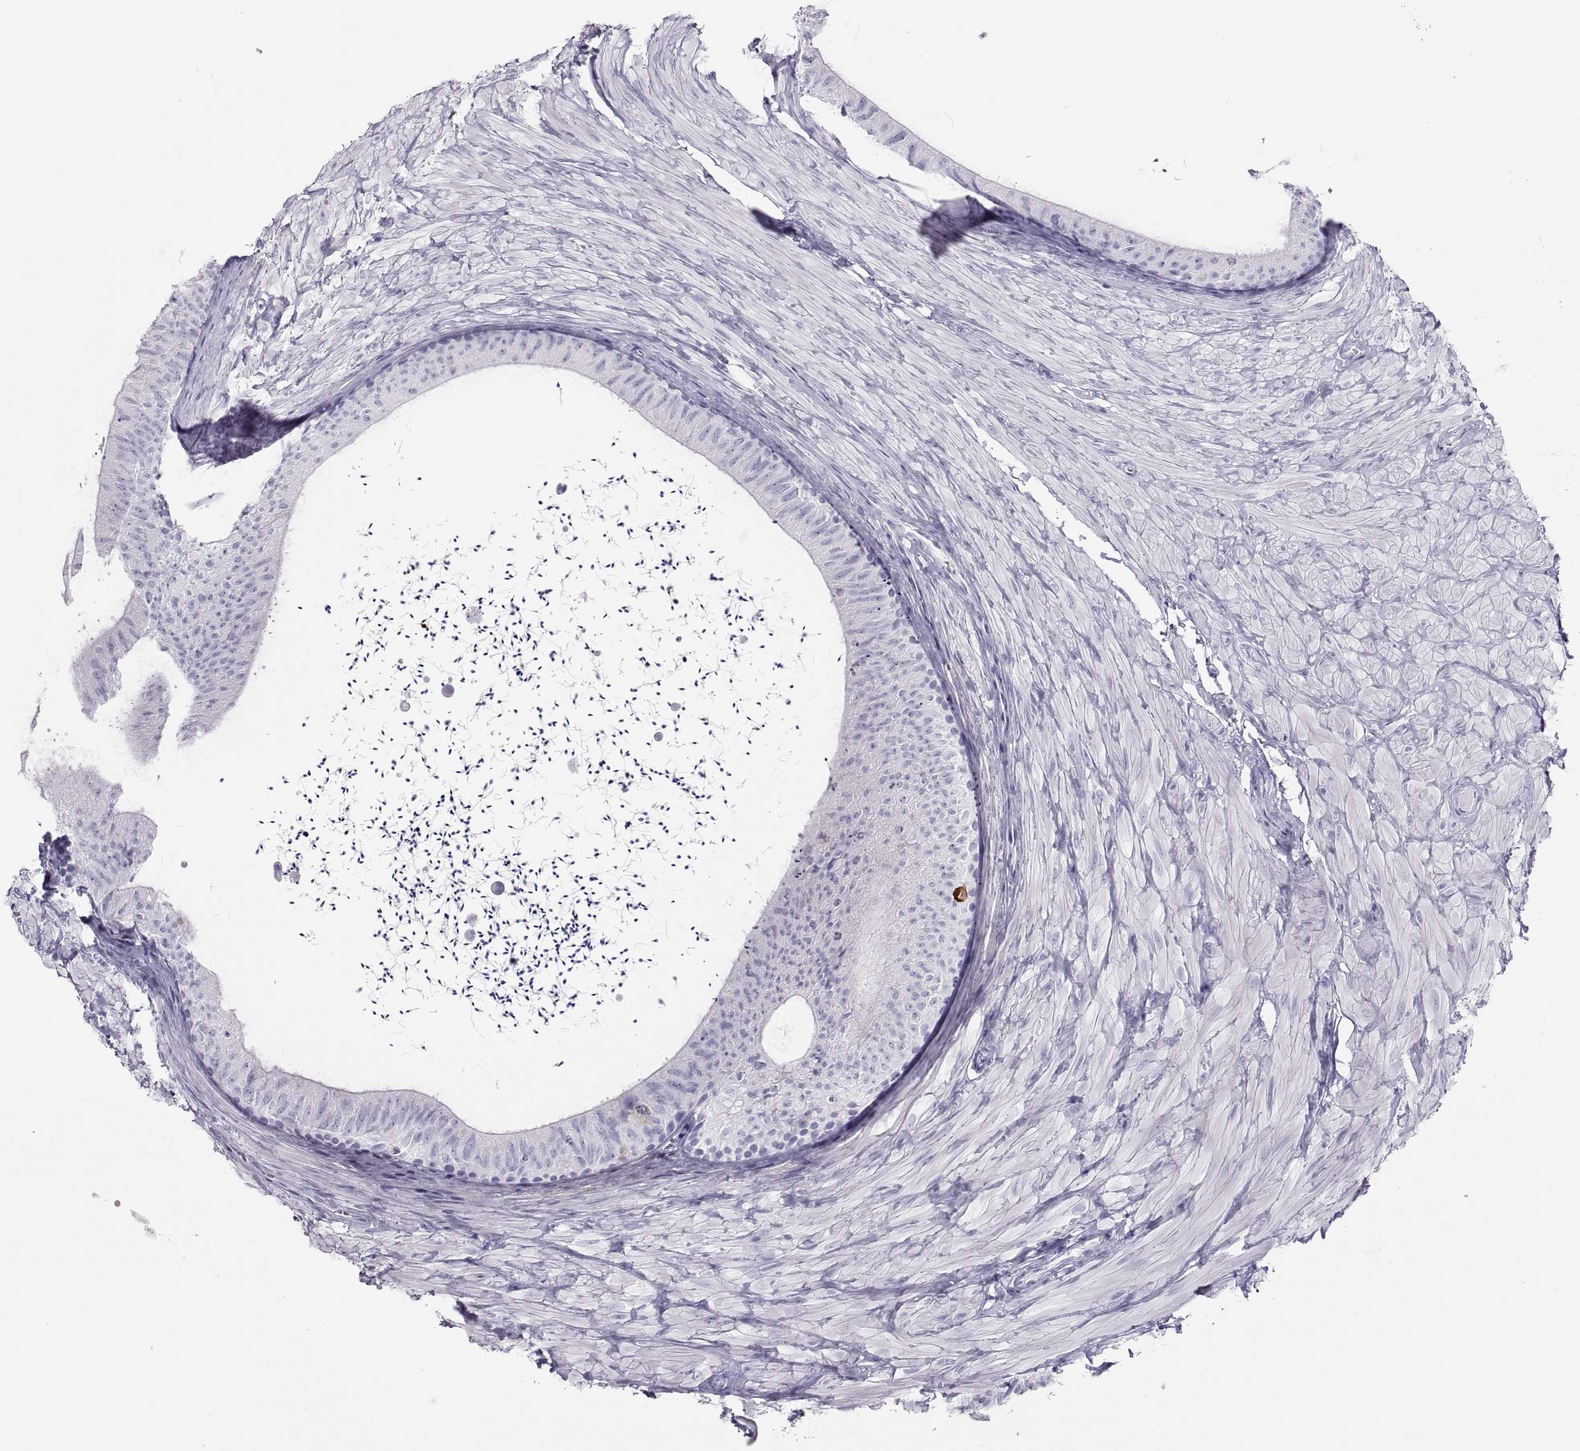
{"staining": {"intensity": "negative", "quantity": "none", "location": "none"}, "tissue": "epididymis", "cell_type": "Glandular cells", "image_type": "normal", "snomed": [{"axis": "morphology", "description": "Normal tissue, NOS"}, {"axis": "topography", "description": "Epididymis"}], "caption": "This is an immunohistochemistry (IHC) histopathology image of benign human epididymis. There is no expression in glandular cells.", "gene": "SEMG1", "patient": {"sex": "male", "age": 32}}